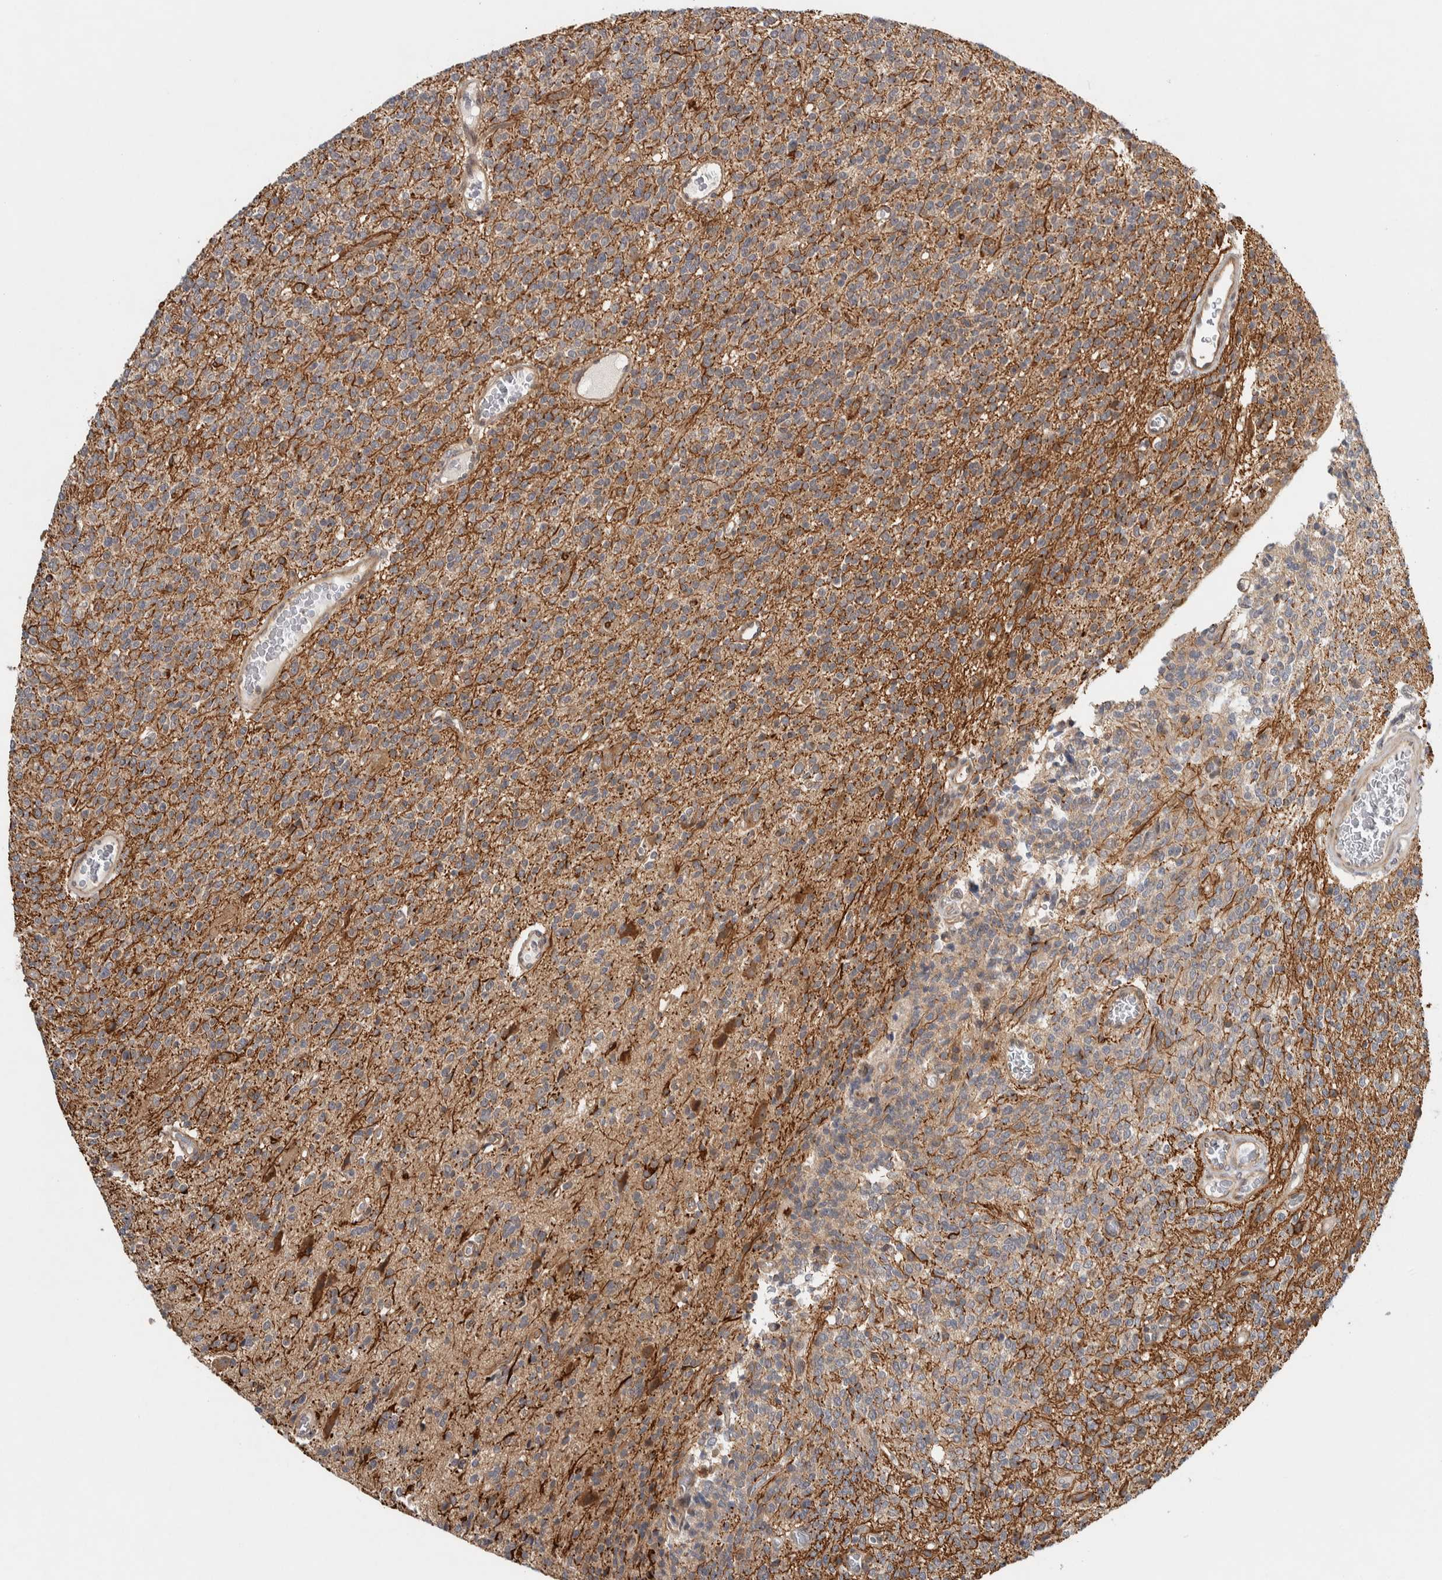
{"staining": {"intensity": "weak", "quantity": ">75%", "location": "cytoplasmic/membranous"}, "tissue": "glioma", "cell_type": "Tumor cells", "image_type": "cancer", "snomed": [{"axis": "morphology", "description": "Glioma, malignant, High grade"}, {"axis": "topography", "description": "Brain"}], "caption": "A photomicrograph of human high-grade glioma (malignant) stained for a protein exhibits weak cytoplasmic/membranous brown staining in tumor cells. Using DAB (3,3'-diaminobenzidine) (brown) and hematoxylin (blue) stains, captured at high magnification using brightfield microscopy.", "gene": "TBC1D31", "patient": {"sex": "male", "age": 34}}